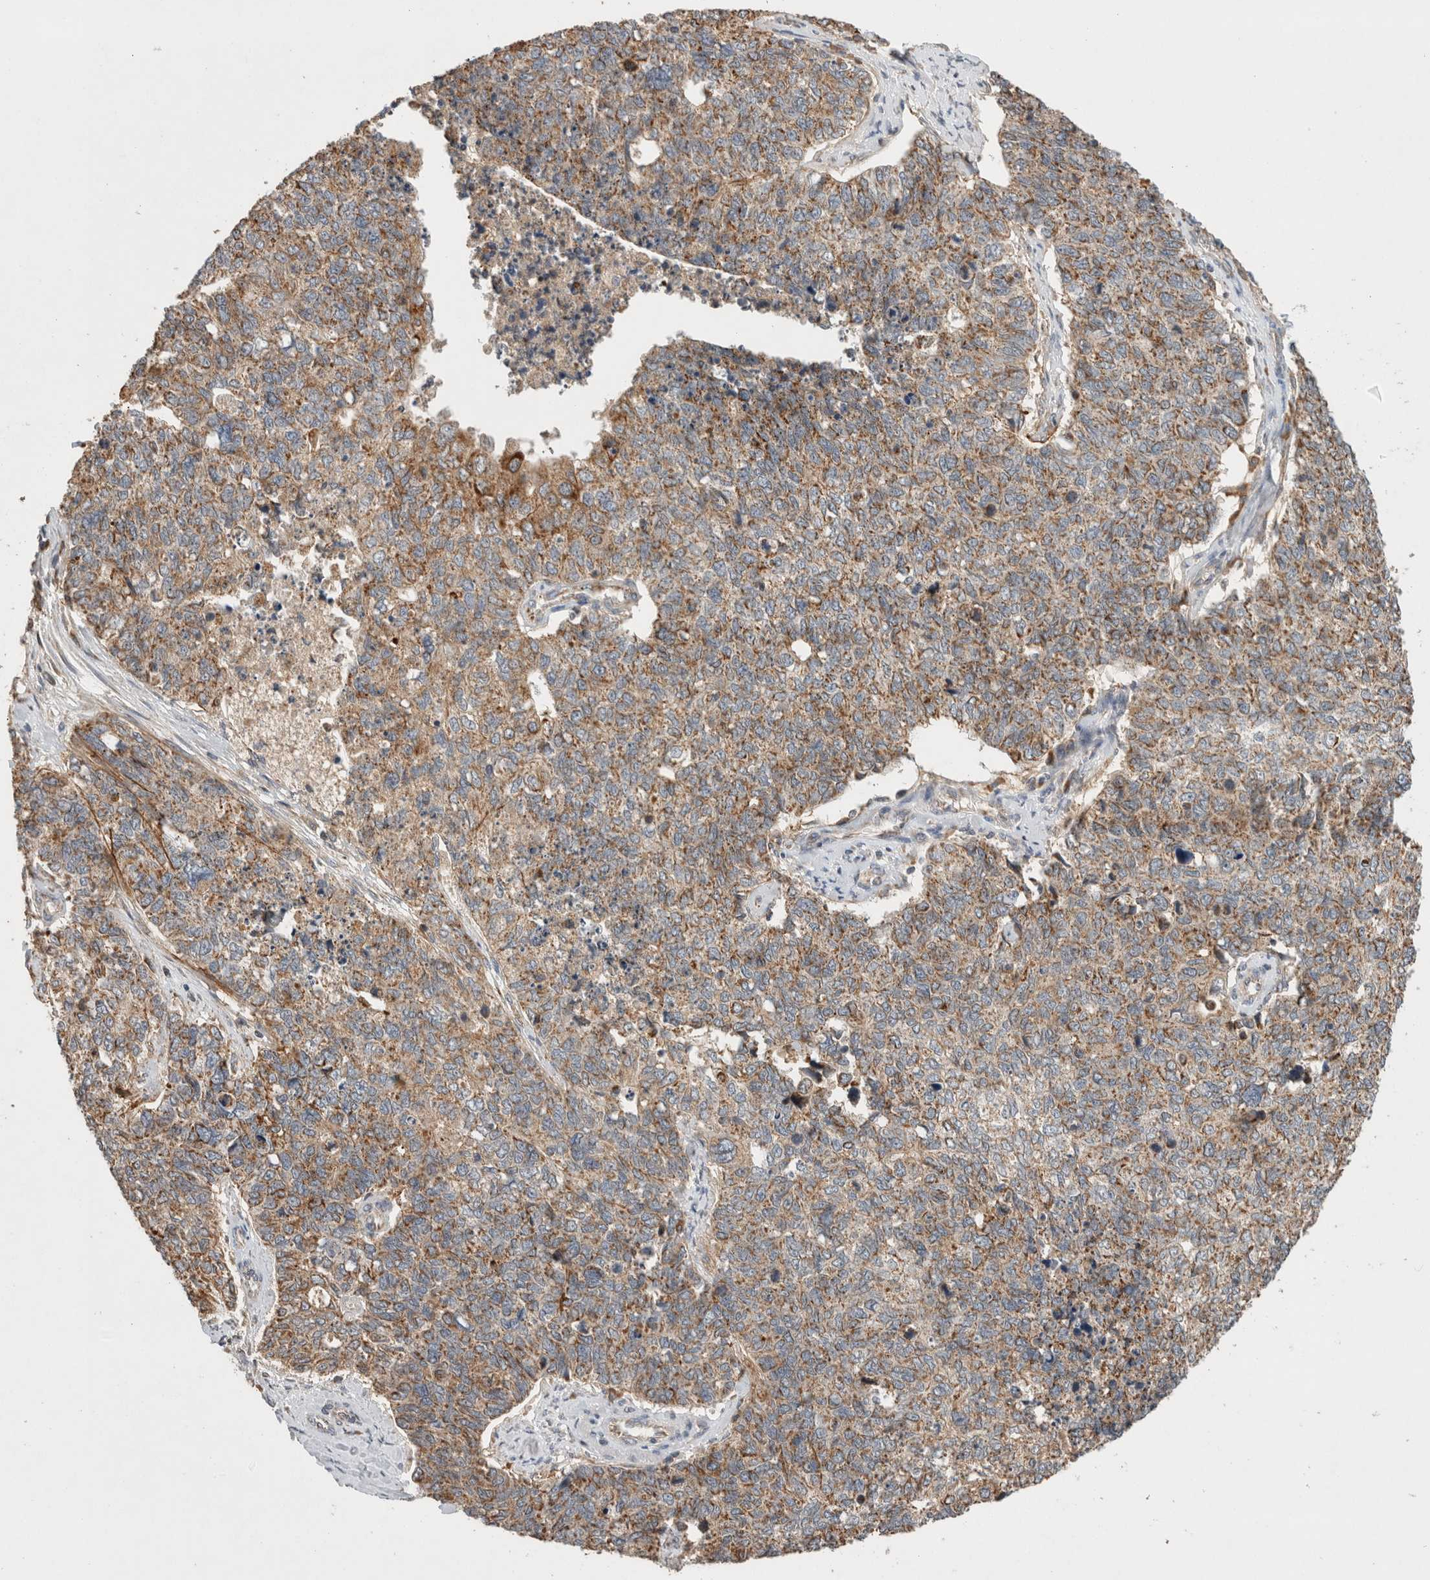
{"staining": {"intensity": "moderate", "quantity": ">75%", "location": "cytoplasmic/membranous"}, "tissue": "cervical cancer", "cell_type": "Tumor cells", "image_type": "cancer", "snomed": [{"axis": "morphology", "description": "Squamous cell carcinoma, NOS"}, {"axis": "topography", "description": "Cervix"}], "caption": "Immunohistochemistry (IHC) of human squamous cell carcinoma (cervical) demonstrates medium levels of moderate cytoplasmic/membranous positivity in about >75% of tumor cells. (DAB (3,3'-diaminobenzidine) IHC, brown staining for protein, blue staining for nuclei).", "gene": "AMPD1", "patient": {"sex": "female", "age": 63}}